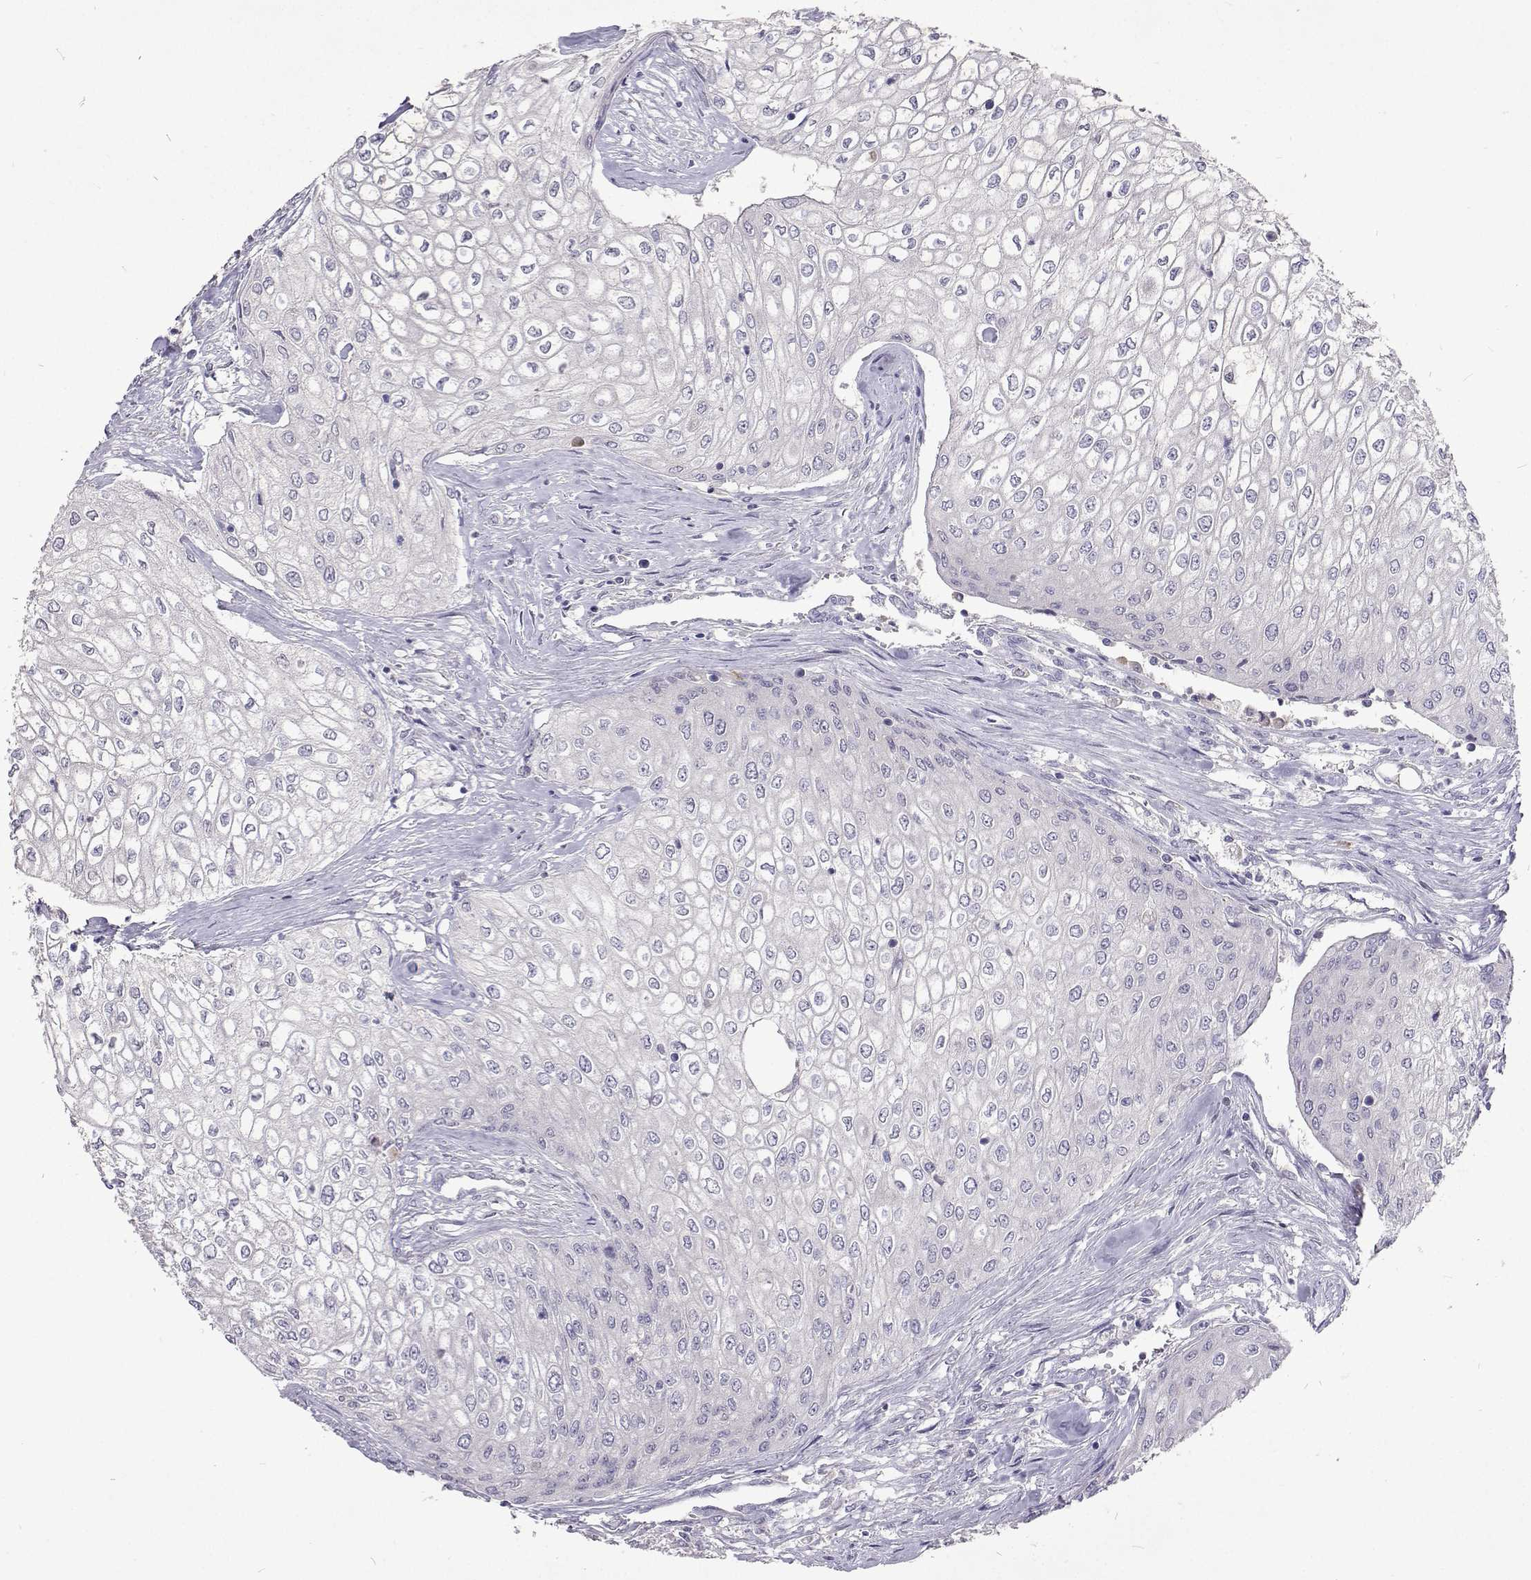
{"staining": {"intensity": "negative", "quantity": "none", "location": "none"}, "tissue": "urothelial cancer", "cell_type": "Tumor cells", "image_type": "cancer", "snomed": [{"axis": "morphology", "description": "Urothelial carcinoma, High grade"}, {"axis": "topography", "description": "Urinary bladder"}], "caption": "DAB (3,3'-diaminobenzidine) immunohistochemical staining of human urothelial cancer exhibits no significant staining in tumor cells. (Stains: DAB (3,3'-diaminobenzidine) IHC with hematoxylin counter stain, Microscopy: brightfield microscopy at high magnification).", "gene": "CFAP44", "patient": {"sex": "male", "age": 62}}